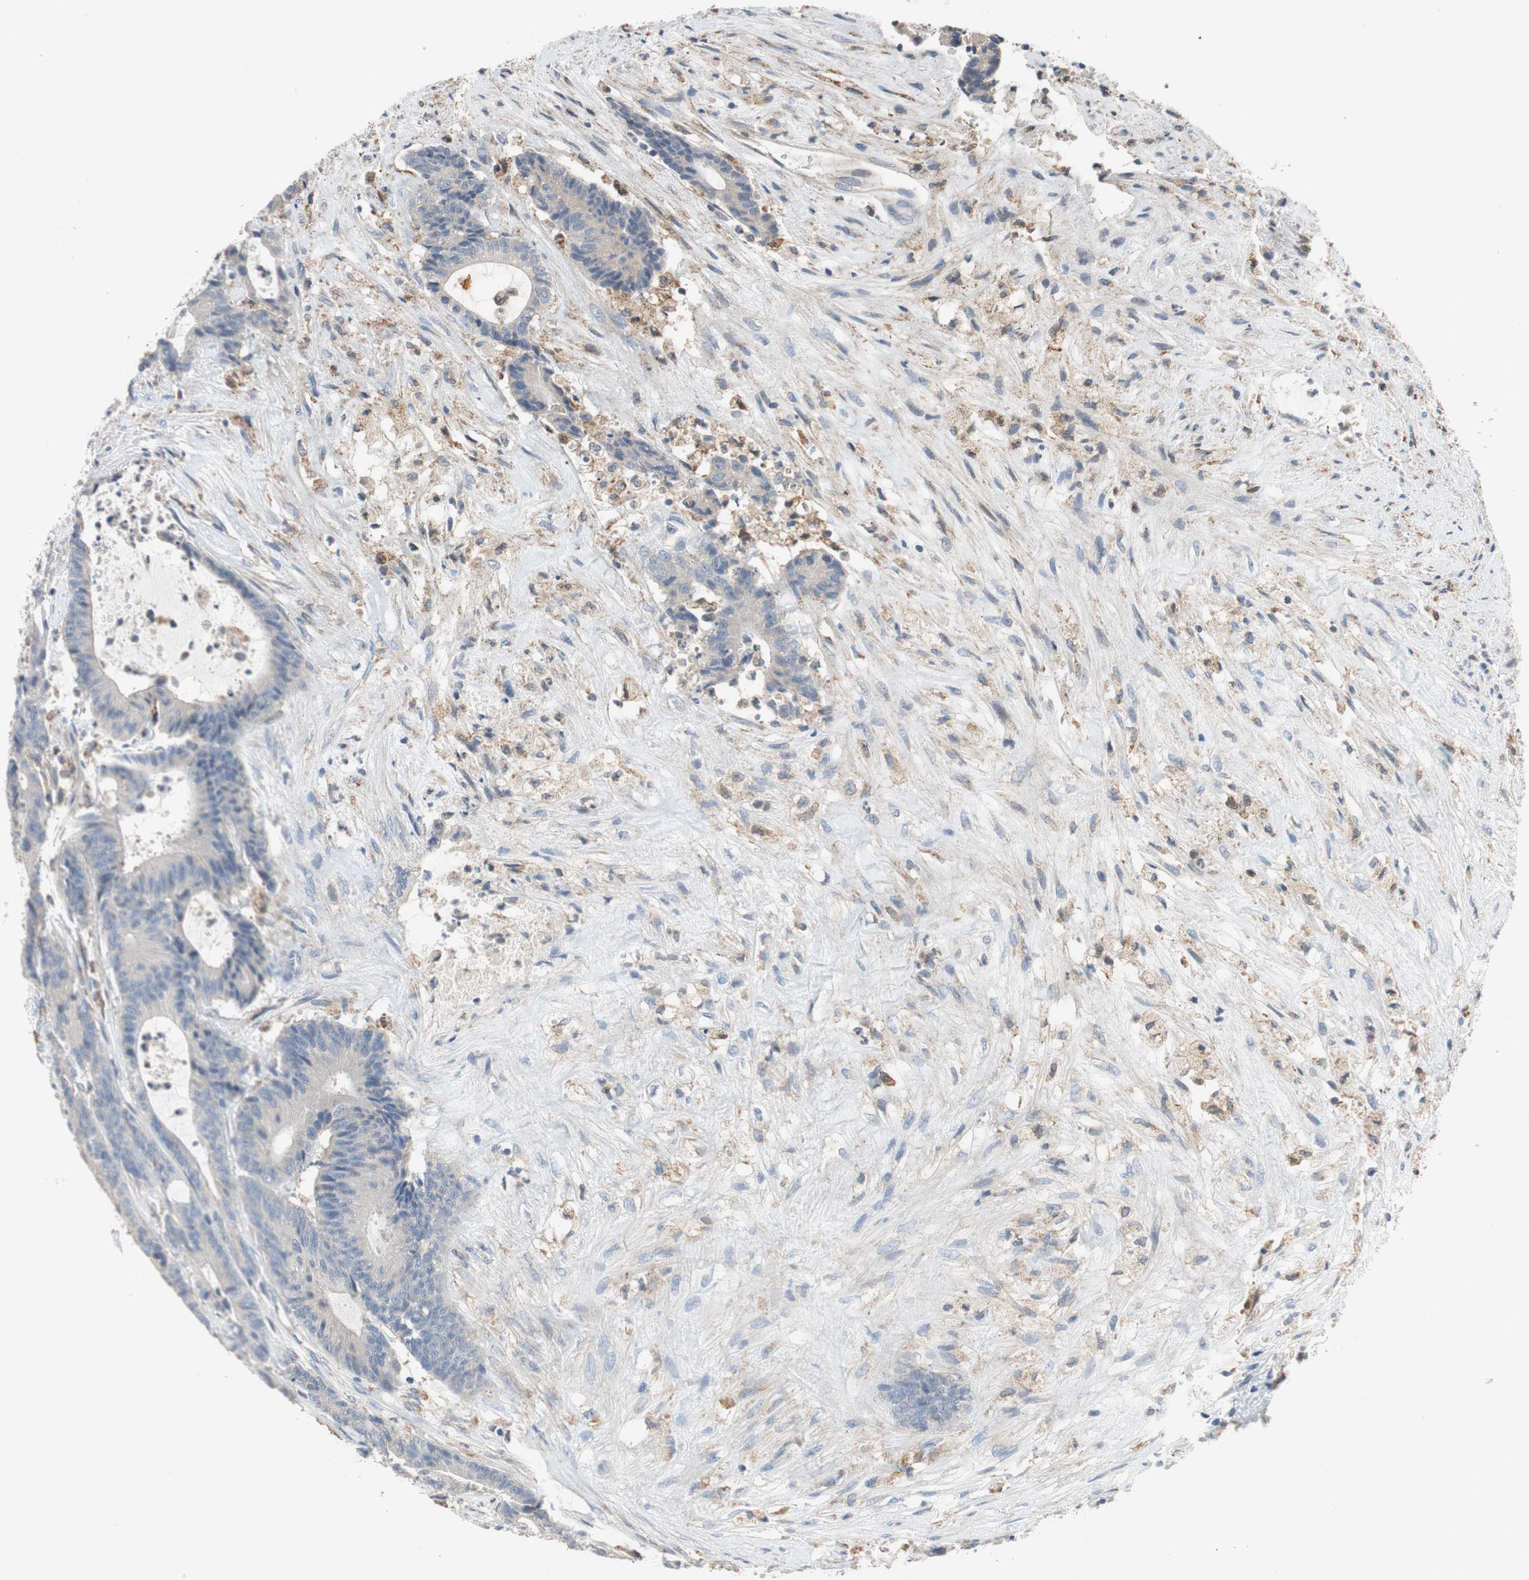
{"staining": {"intensity": "negative", "quantity": "none", "location": "none"}, "tissue": "colorectal cancer", "cell_type": "Tumor cells", "image_type": "cancer", "snomed": [{"axis": "morphology", "description": "Adenocarcinoma, NOS"}, {"axis": "topography", "description": "Colon"}], "caption": "The micrograph shows no significant positivity in tumor cells of adenocarcinoma (colorectal).", "gene": "ALPL", "patient": {"sex": "female", "age": 84}}